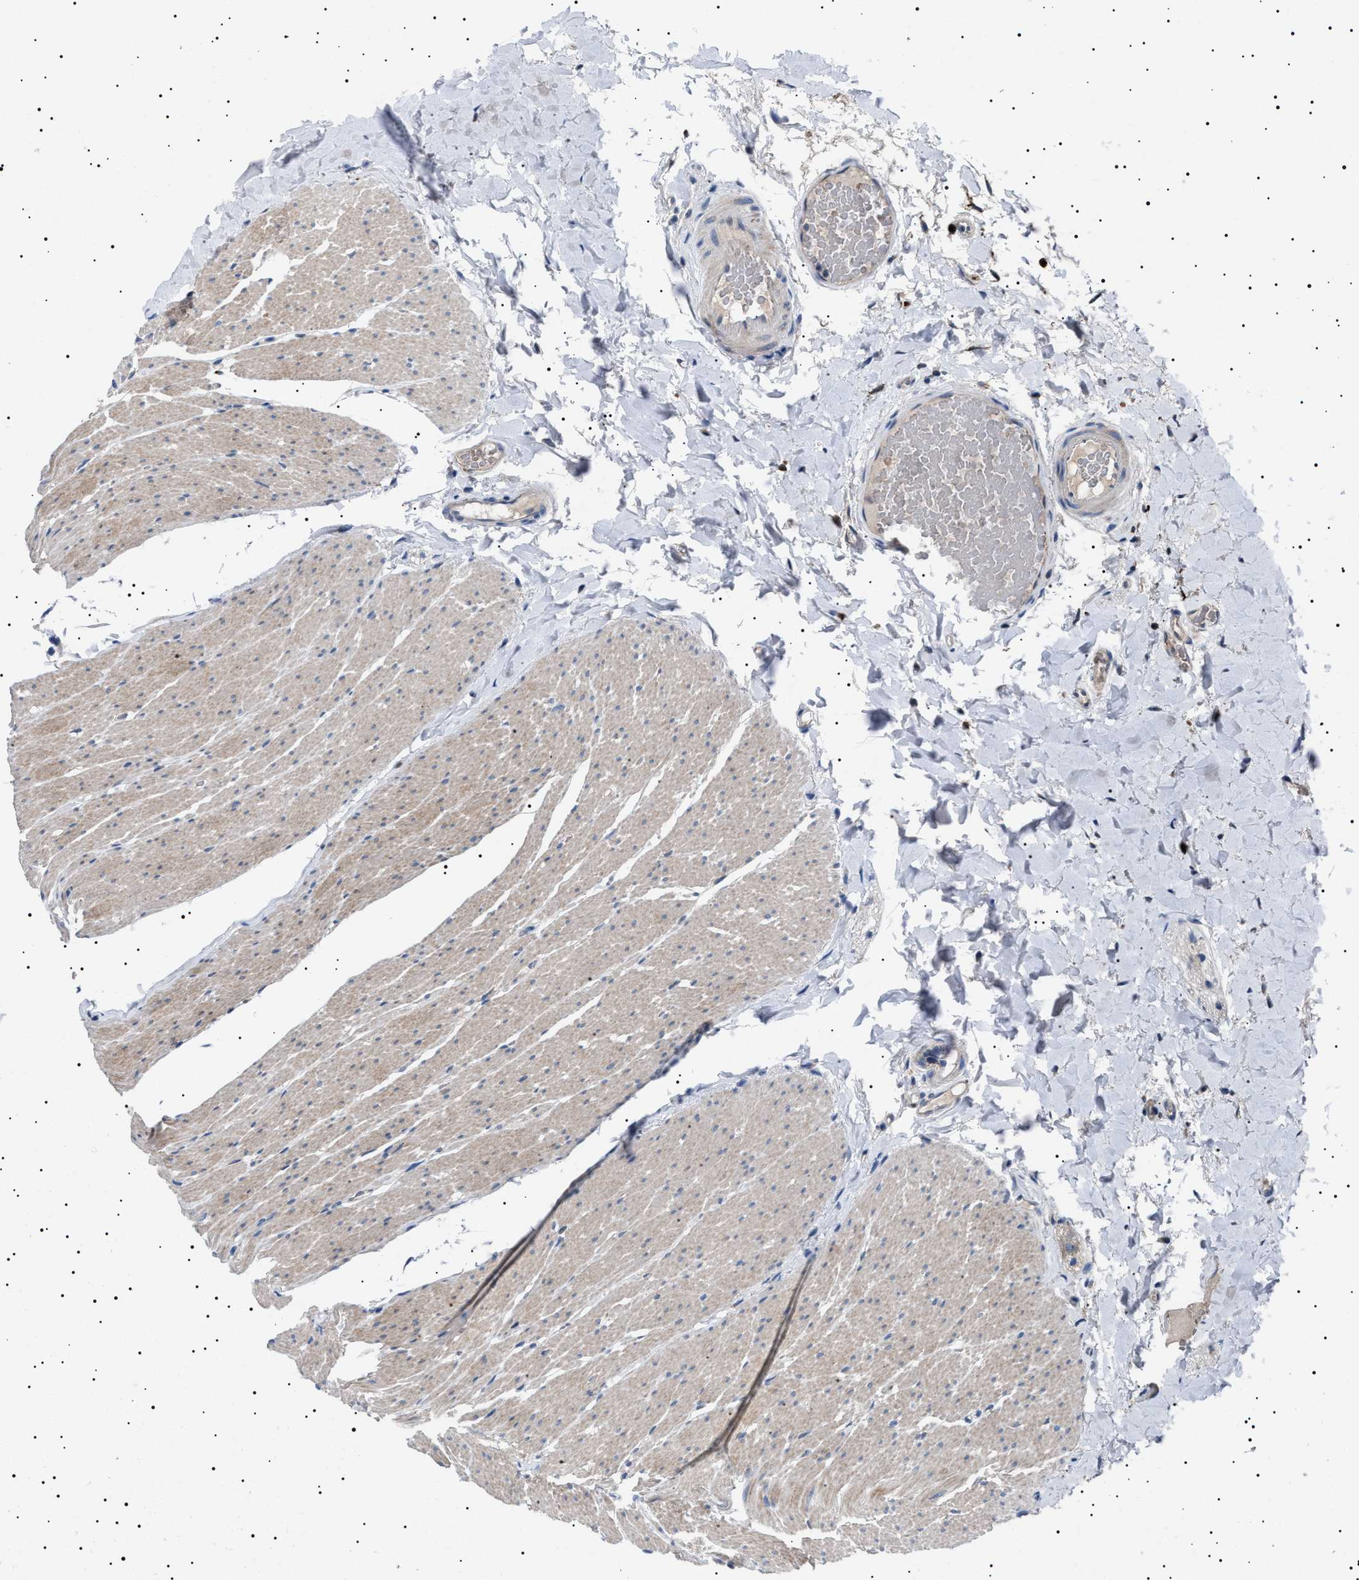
{"staining": {"intensity": "weak", "quantity": "25%-75%", "location": "cytoplasmic/membranous"}, "tissue": "colon", "cell_type": "Endothelial cells", "image_type": "normal", "snomed": [{"axis": "morphology", "description": "Normal tissue, NOS"}, {"axis": "topography", "description": "Colon"}], "caption": "High-magnification brightfield microscopy of unremarkable colon stained with DAB (brown) and counterstained with hematoxylin (blue). endothelial cells exhibit weak cytoplasmic/membranous staining is appreciated in approximately25%-75% of cells.", "gene": "PTRH1", "patient": {"sex": "female", "age": 56}}